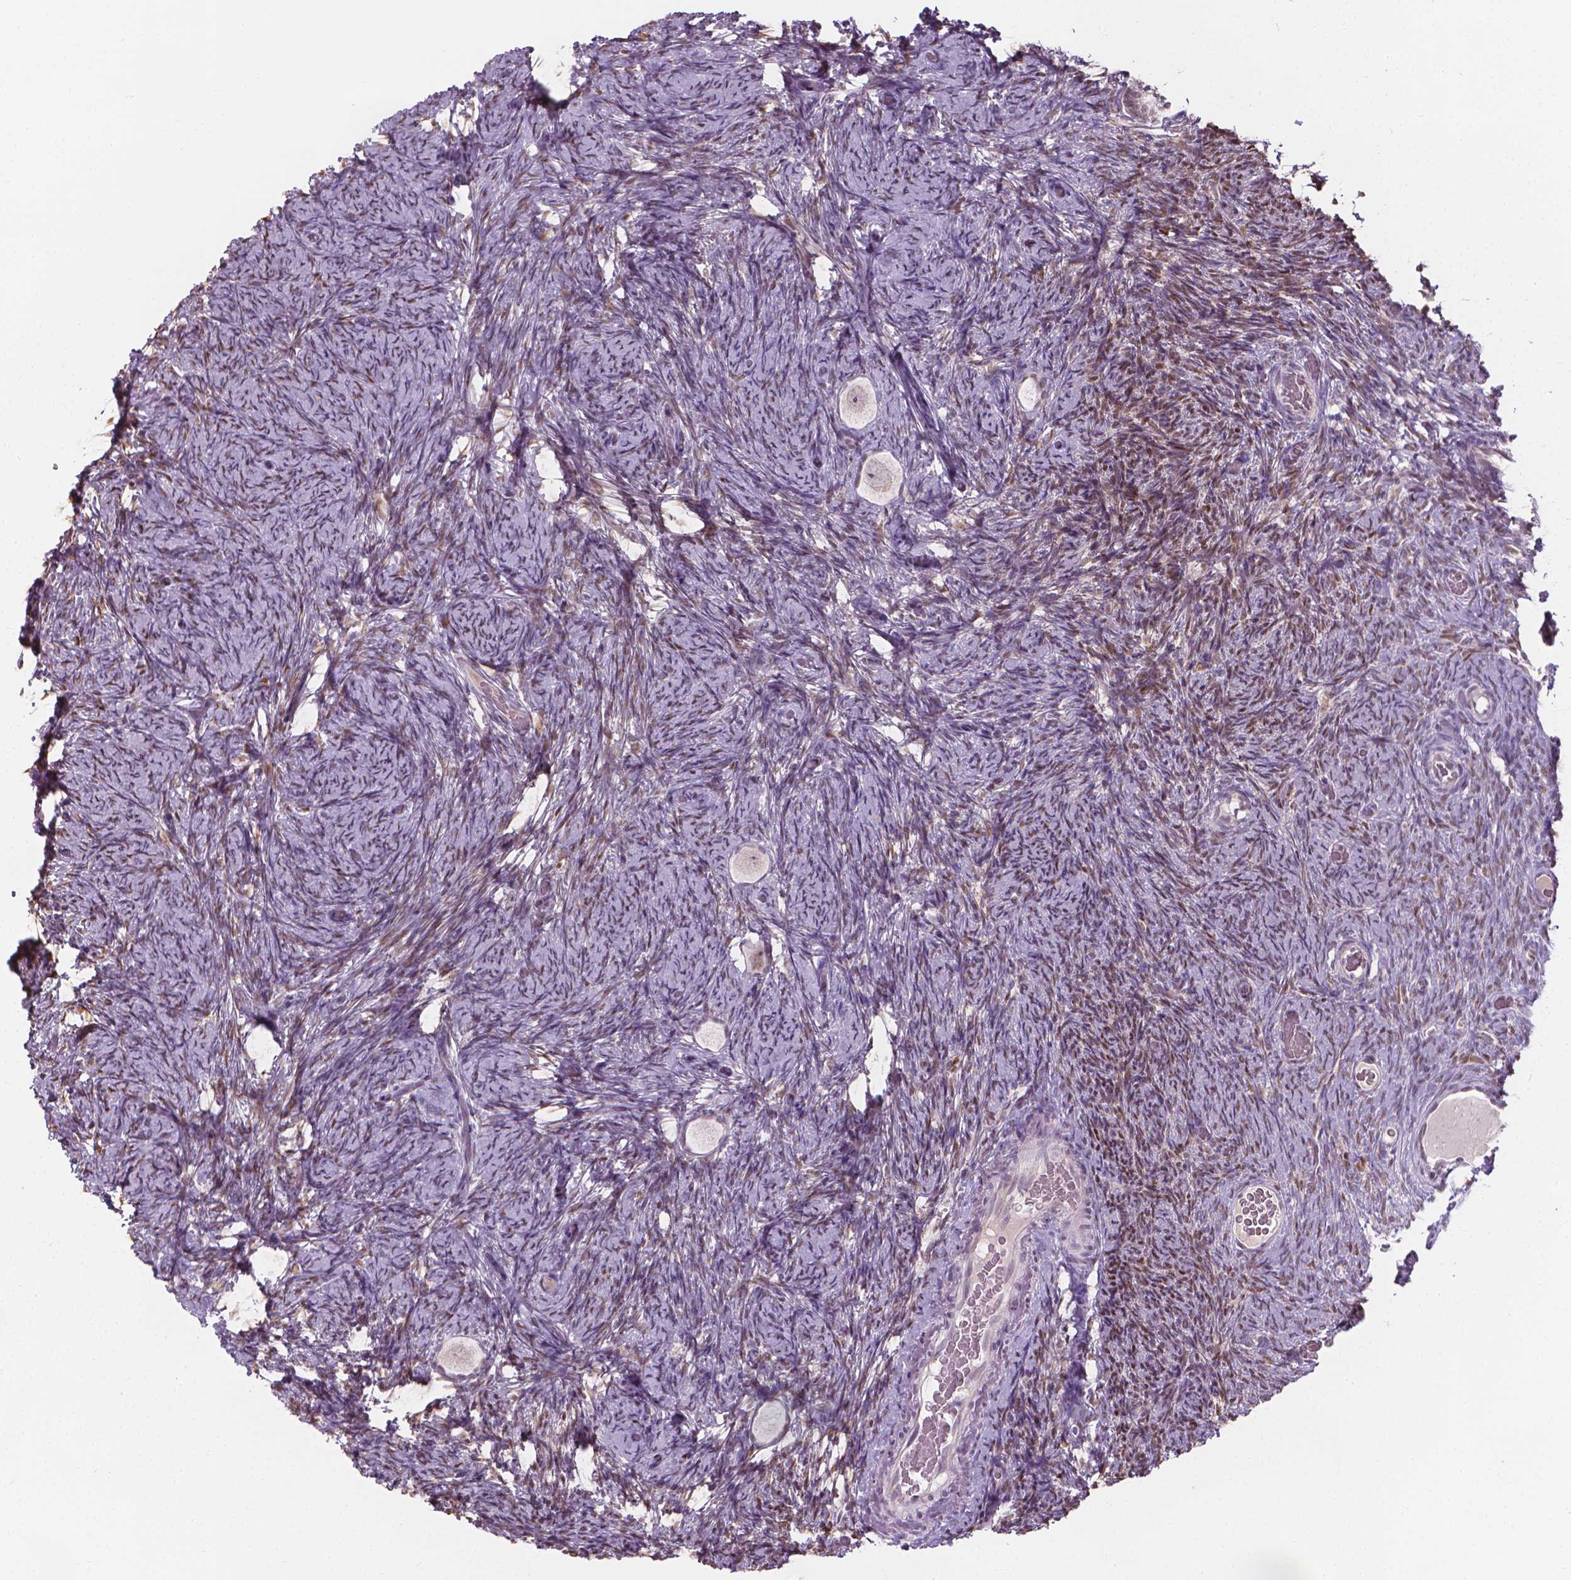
{"staining": {"intensity": "weak", "quantity": "<25%", "location": "nuclear"}, "tissue": "ovary", "cell_type": "Follicle cells", "image_type": "normal", "snomed": [{"axis": "morphology", "description": "Normal tissue, NOS"}, {"axis": "topography", "description": "Ovary"}], "caption": "Unremarkable ovary was stained to show a protein in brown. There is no significant expression in follicle cells.", "gene": "CDKN1C", "patient": {"sex": "female", "age": 34}}